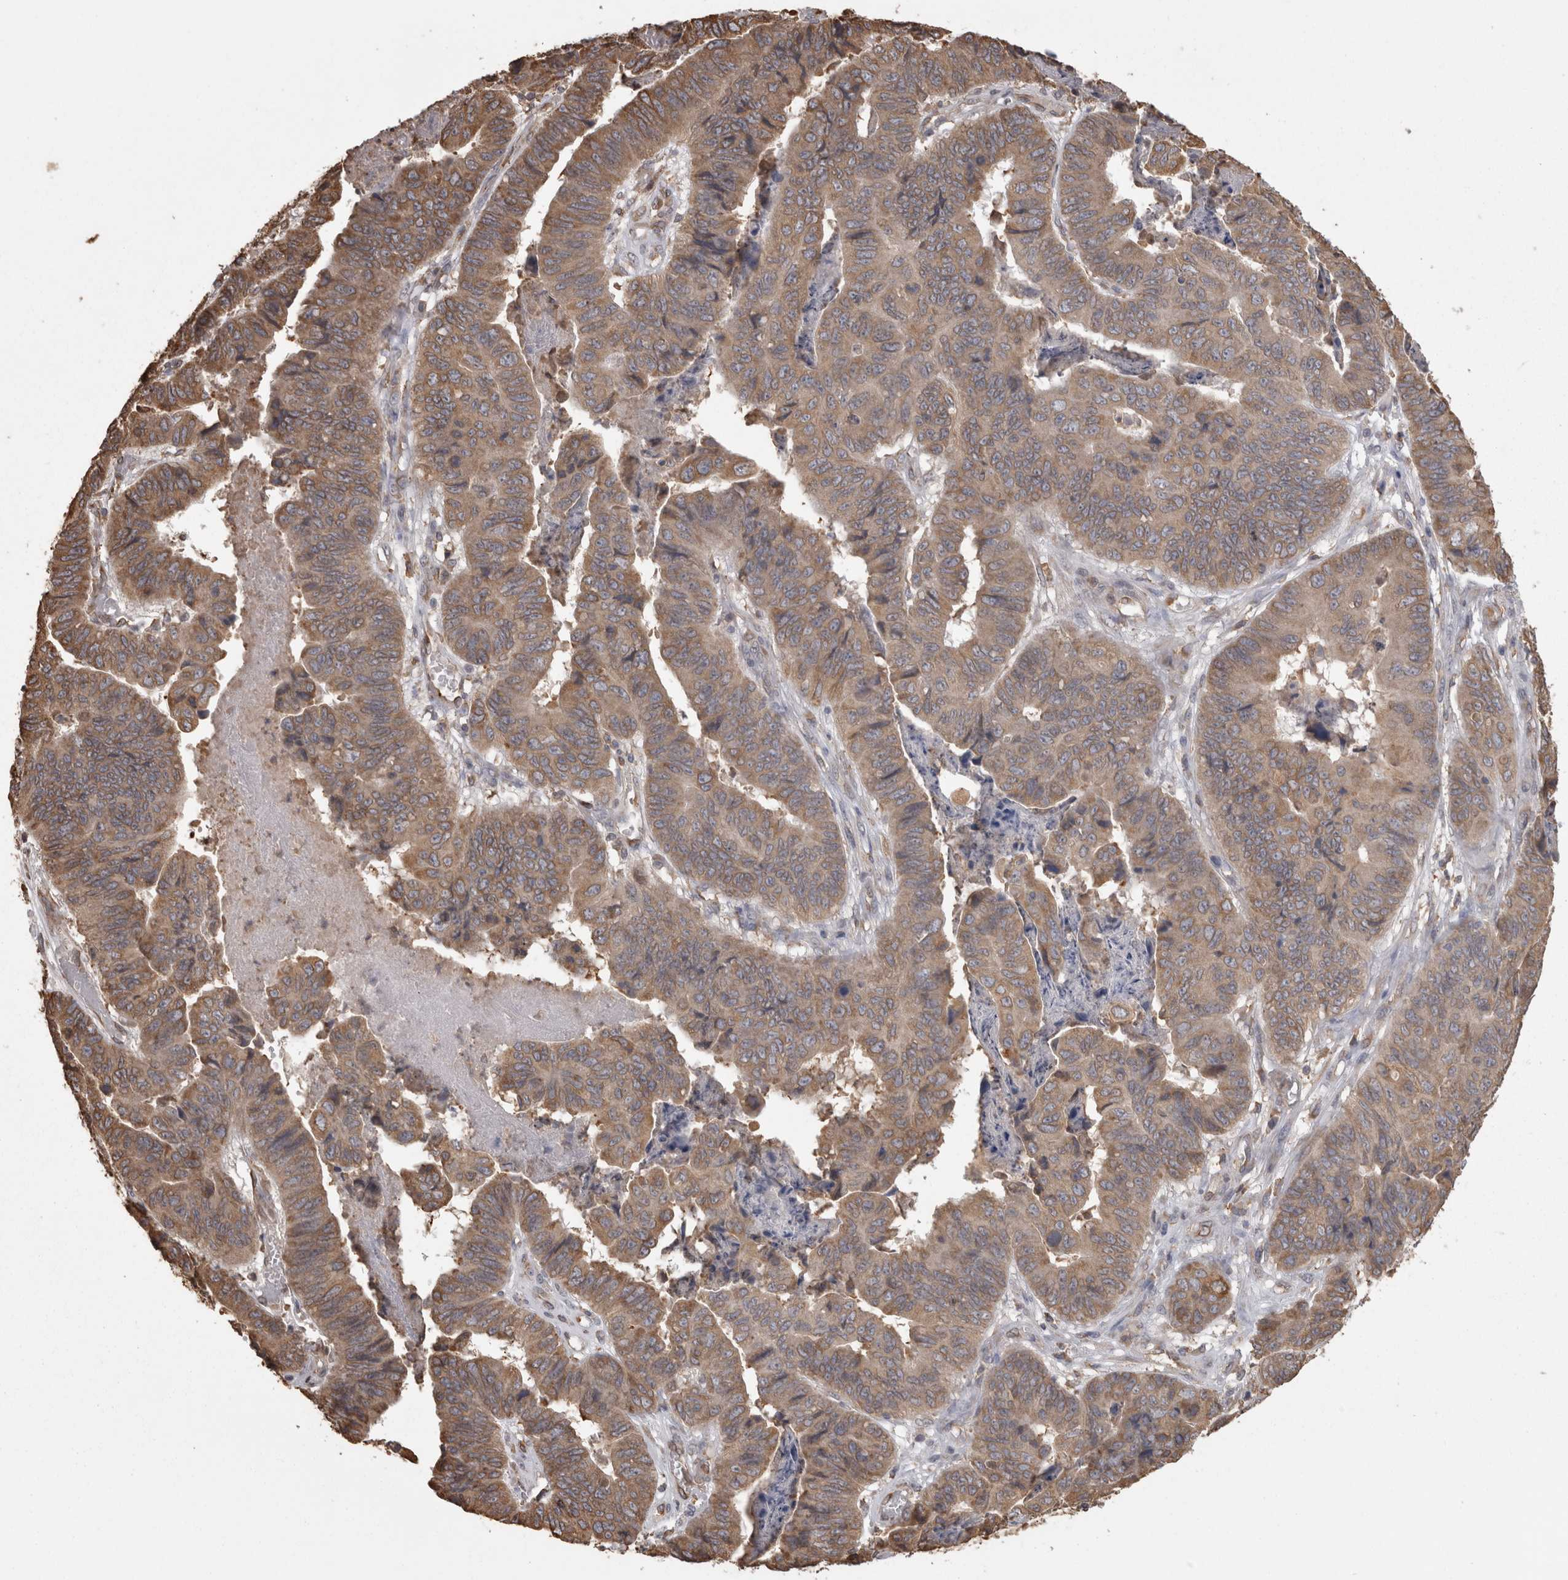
{"staining": {"intensity": "moderate", "quantity": ">75%", "location": "cytoplasmic/membranous"}, "tissue": "stomach cancer", "cell_type": "Tumor cells", "image_type": "cancer", "snomed": [{"axis": "morphology", "description": "Adenocarcinoma, NOS"}, {"axis": "topography", "description": "Stomach, lower"}], "caption": "Immunohistochemical staining of adenocarcinoma (stomach) displays moderate cytoplasmic/membranous protein positivity in about >75% of tumor cells.", "gene": "PON2", "patient": {"sex": "male", "age": 77}}